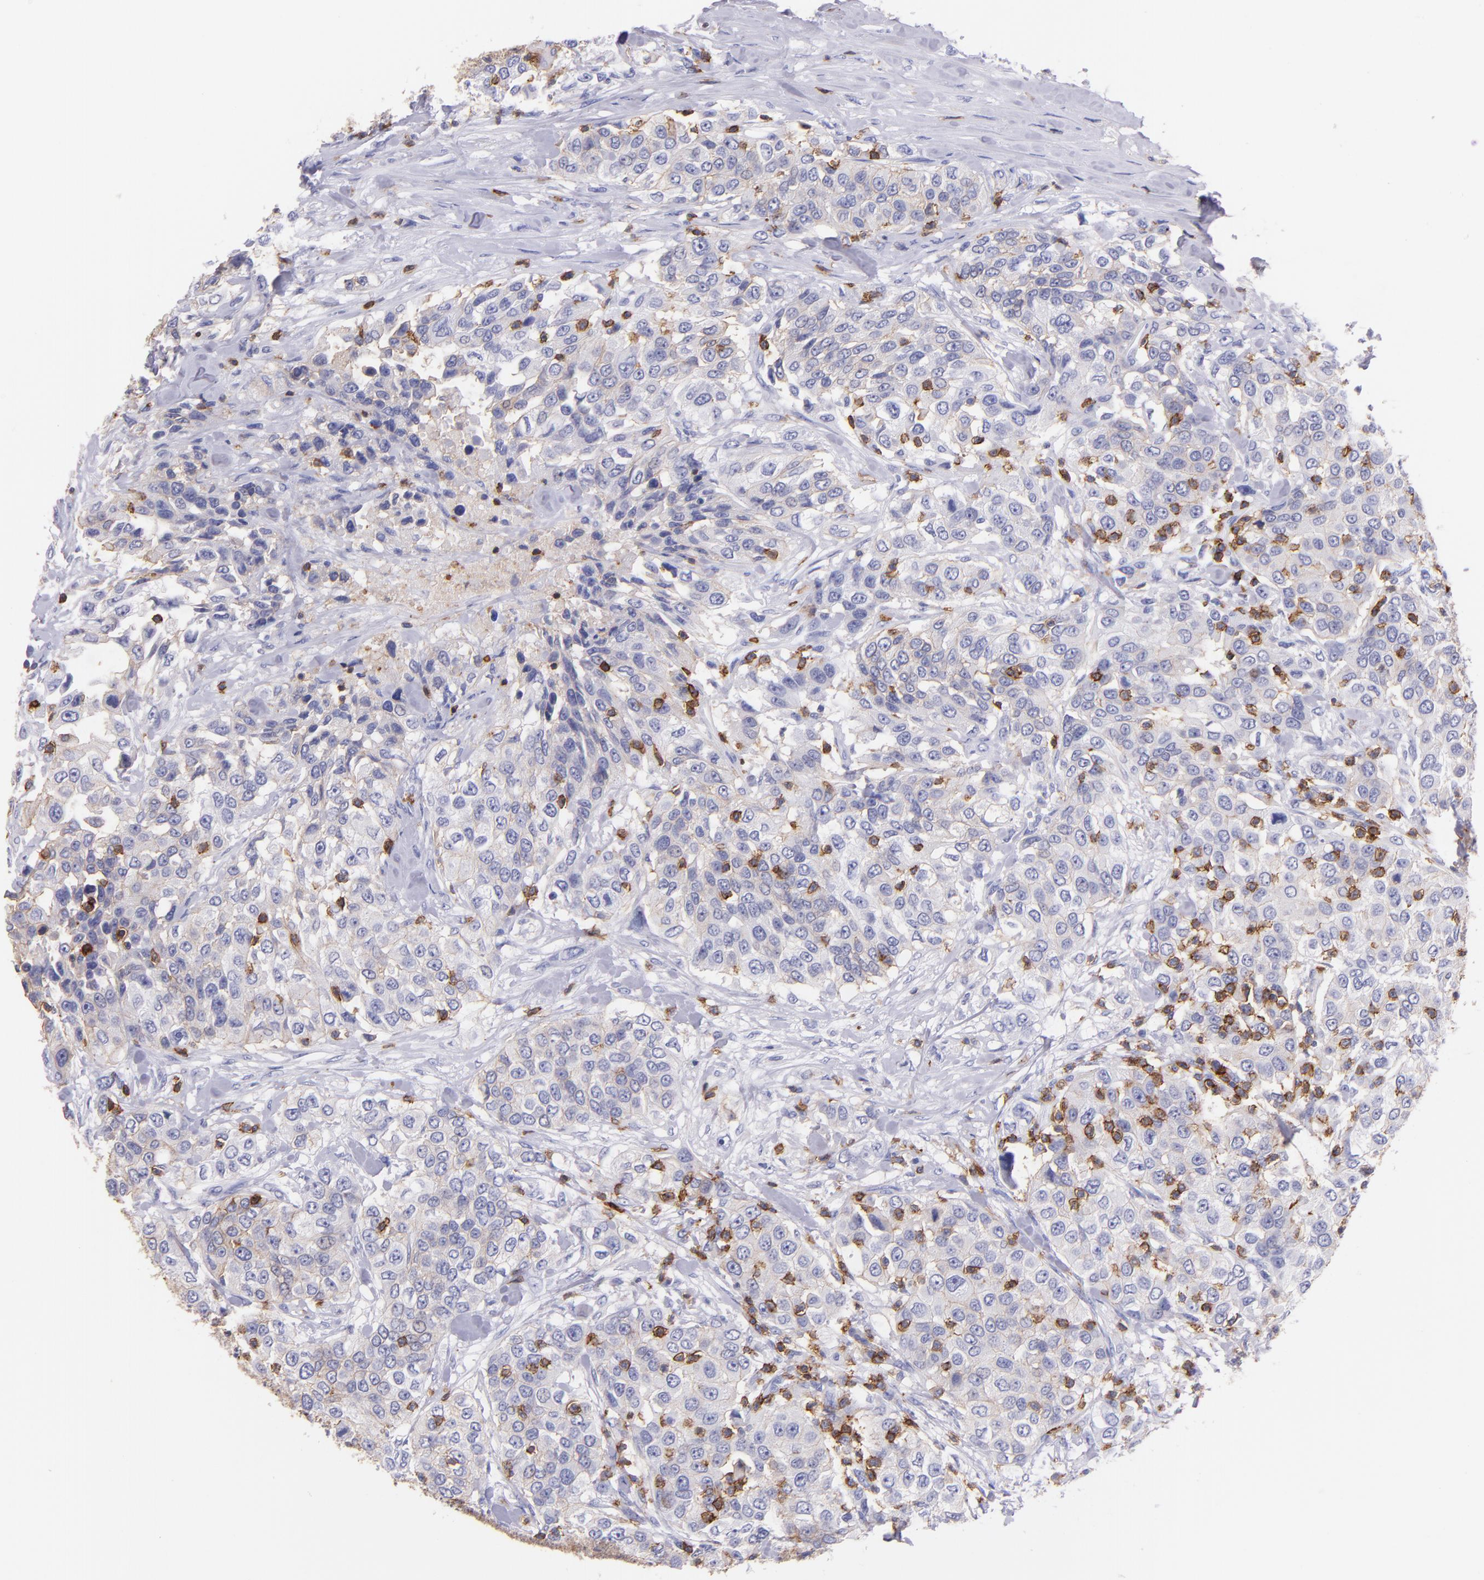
{"staining": {"intensity": "weak", "quantity": "<25%", "location": "cytoplasmic/membranous"}, "tissue": "urothelial cancer", "cell_type": "Tumor cells", "image_type": "cancer", "snomed": [{"axis": "morphology", "description": "Urothelial carcinoma, High grade"}, {"axis": "topography", "description": "Urinary bladder"}], "caption": "Tumor cells are negative for brown protein staining in urothelial carcinoma (high-grade).", "gene": "SPN", "patient": {"sex": "female", "age": 80}}